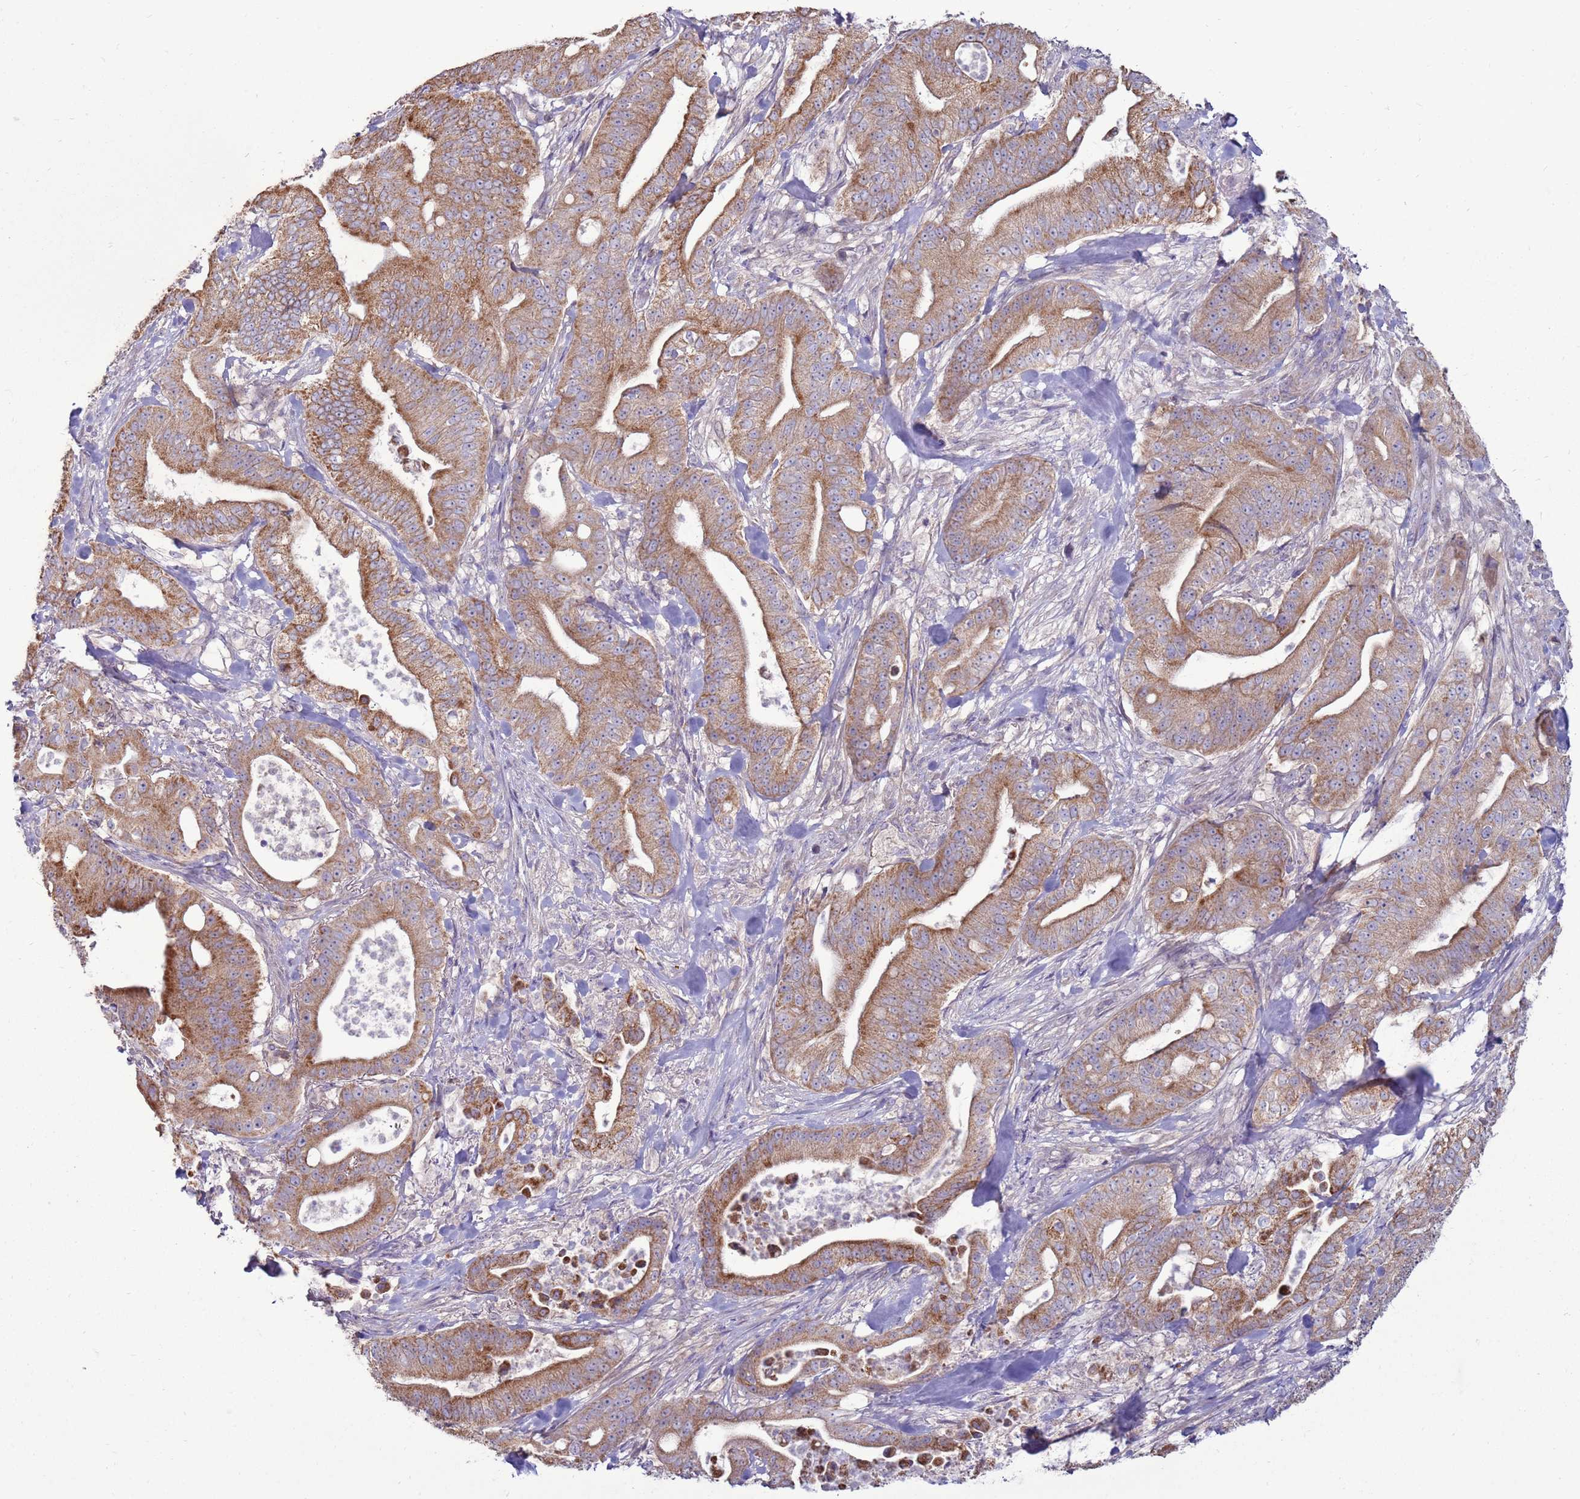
{"staining": {"intensity": "moderate", "quantity": ">75%", "location": "cytoplasmic/membranous"}, "tissue": "pancreatic cancer", "cell_type": "Tumor cells", "image_type": "cancer", "snomed": [{"axis": "morphology", "description": "Adenocarcinoma, NOS"}, {"axis": "topography", "description": "Pancreas"}], "caption": "This image demonstrates pancreatic cancer stained with immunohistochemistry (IHC) to label a protein in brown. The cytoplasmic/membranous of tumor cells show moderate positivity for the protein. Nuclei are counter-stained blue.", "gene": "TRAPPC4", "patient": {"sex": "male", "age": 71}}